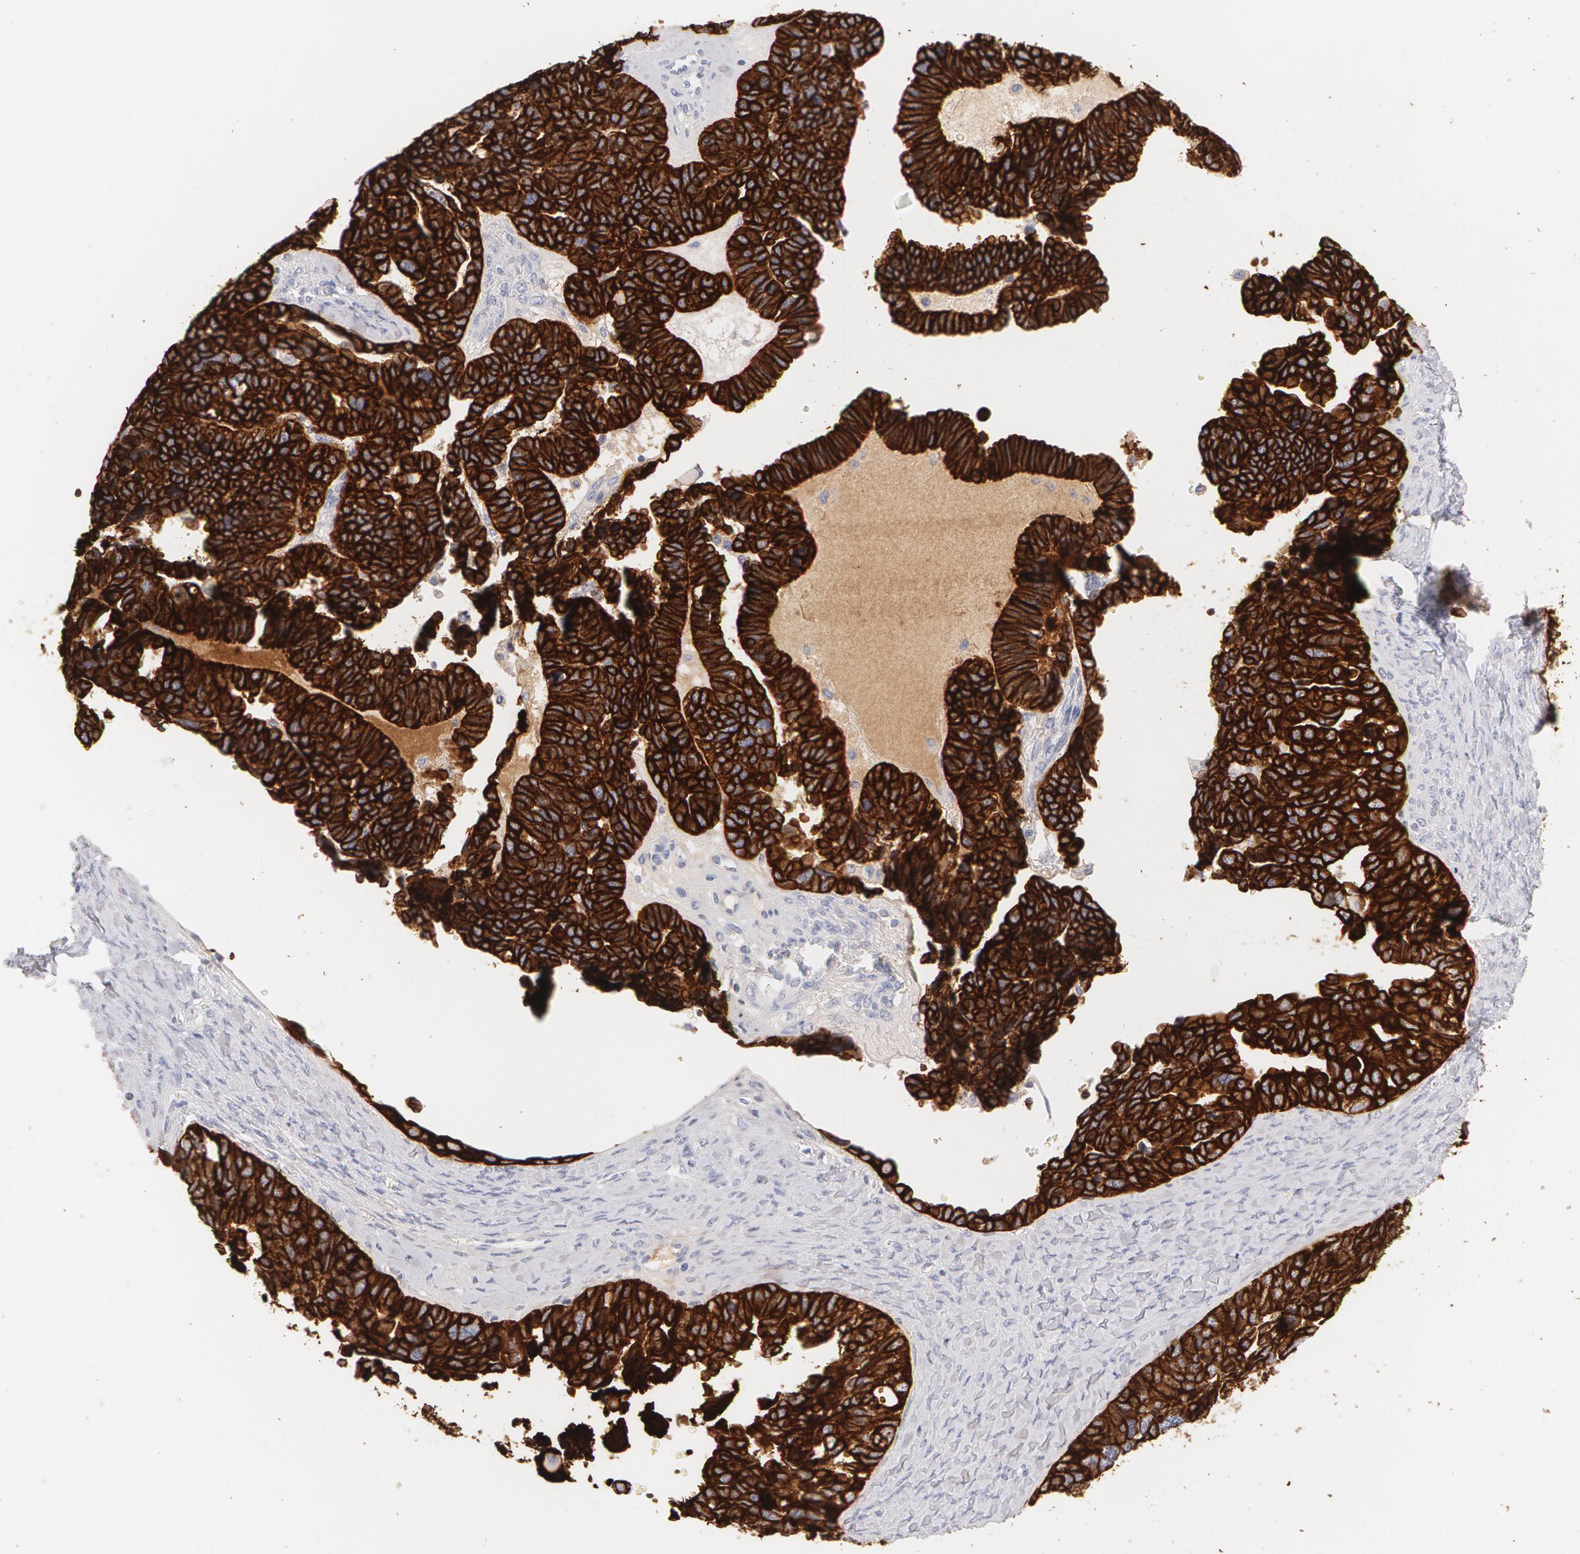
{"staining": {"intensity": "strong", "quantity": ">75%", "location": "cytoplasmic/membranous"}, "tissue": "ovarian cancer", "cell_type": "Tumor cells", "image_type": "cancer", "snomed": [{"axis": "morphology", "description": "Cystadenocarcinoma, serous, NOS"}, {"axis": "topography", "description": "Ovary"}], "caption": "Serous cystadenocarcinoma (ovarian) tissue displays strong cytoplasmic/membranous positivity in about >75% of tumor cells, visualized by immunohistochemistry. (DAB IHC, brown staining for protein, blue staining for nuclei).", "gene": "KRT8", "patient": {"sex": "female", "age": 77}}